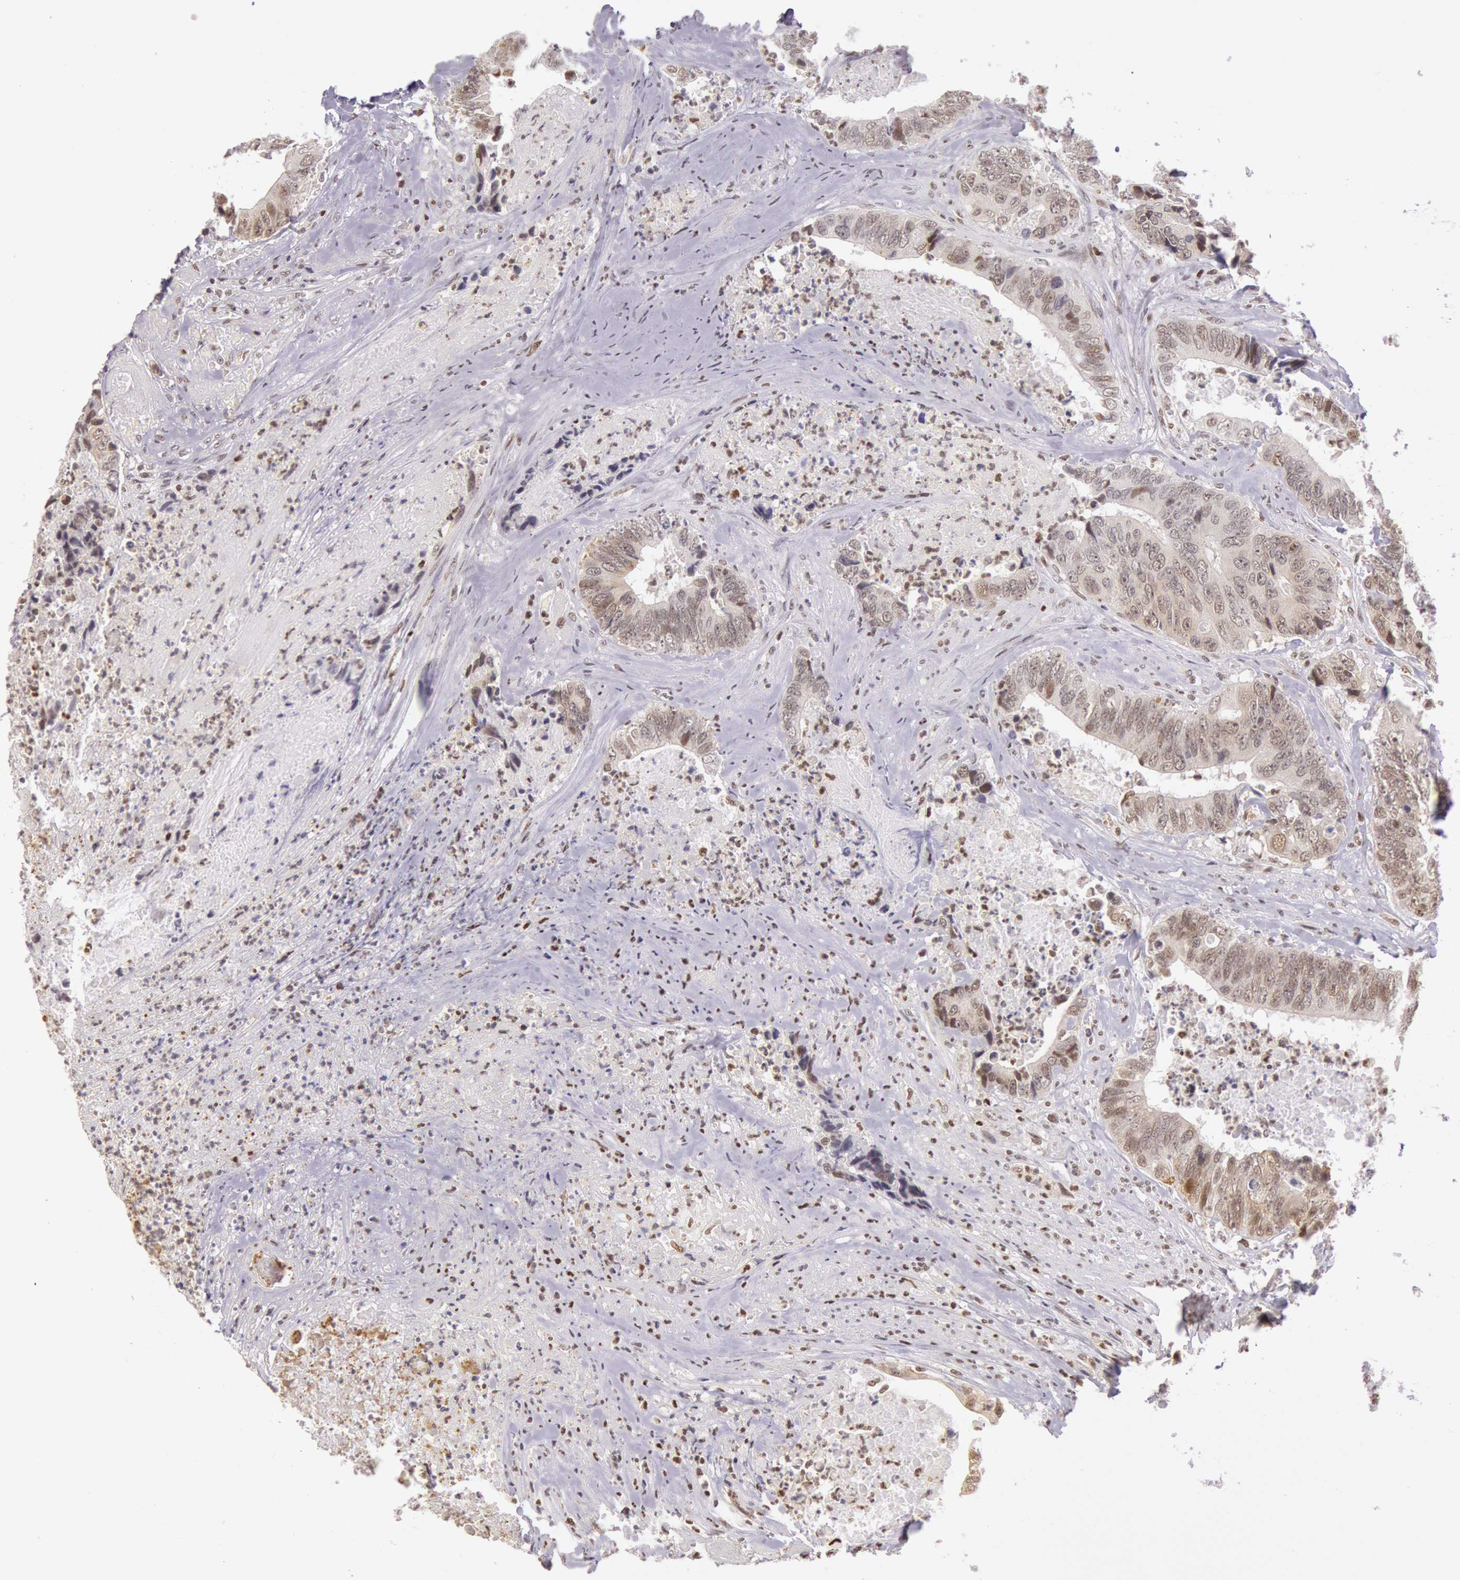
{"staining": {"intensity": "moderate", "quantity": "25%-75%", "location": "nuclear"}, "tissue": "colorectal cancer", "cell_type": "Tumor cells", "image_type": "cancer", "snomed": [{"axis": "morphology", "description": "Adenocarcinoma, NOS"}, {"axis": "topography", "description": "Rectum"}], "caption": "IHC photomicrograph of neoplastic tissue: colorectal cancer (adenocarcinoma) stained using immunohistochemistry (IHC) exhibits medium levels of moderate protein expression localized specifically in the nuclear of tumor cells, appearing as a nuclear brown color.", "gene": "ESS2", "patient": {"sex": "female", "age": 65}}